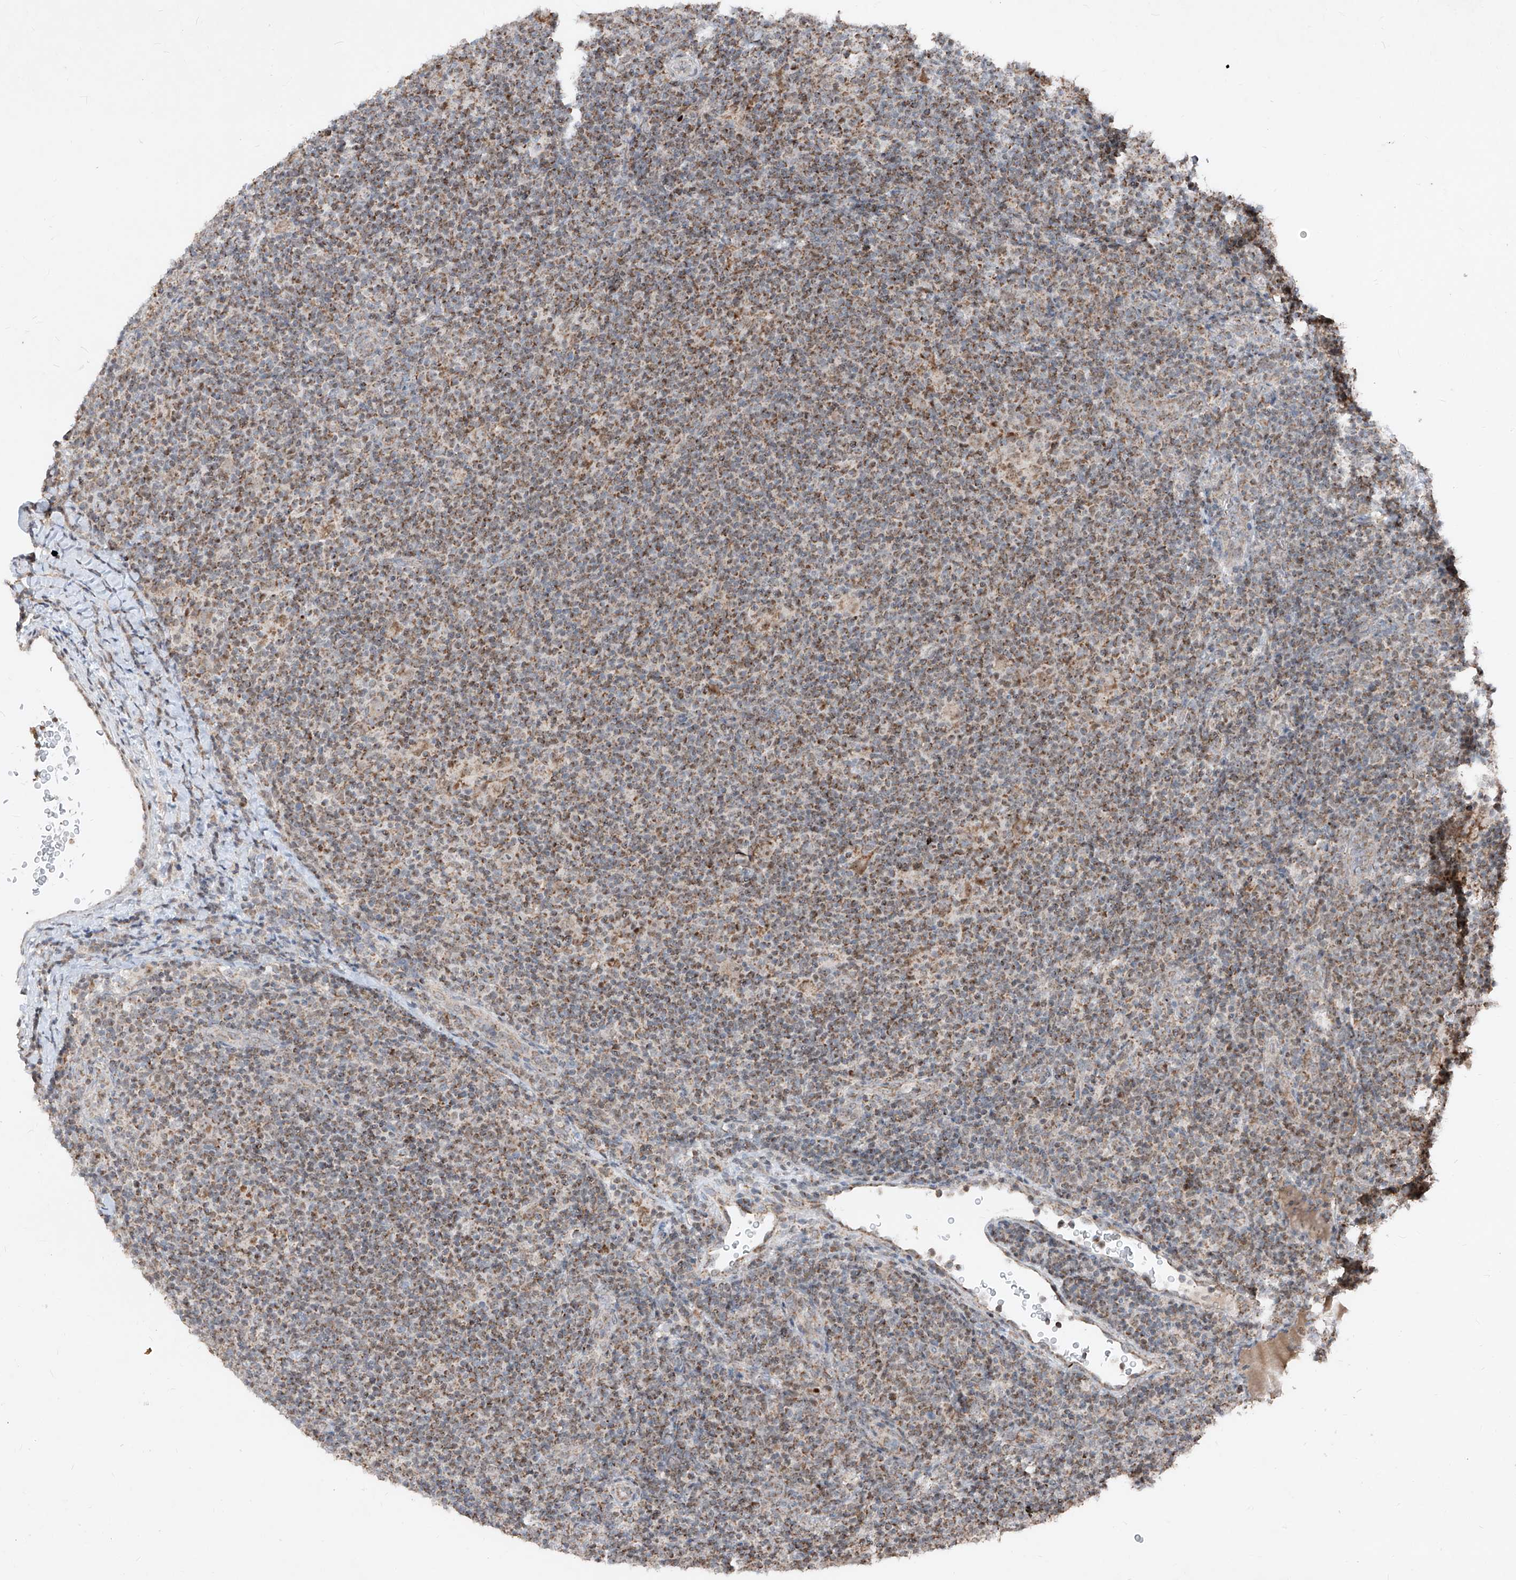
{"staining": {"intensity": "weak", "quantity": "<25%", "location": "cytoplasmic/membranous"}, "tissue": "lymphoma", "cell_type": "Tumor cells", "image_type": "cancer", "snomed": [{"axis": "morphology", "description": "Hodgkin's disease, NOS"}, {"axis": "topography", "description": "Lymph node"}], "caption": "High magnification brightfield microscopy of lymphoma stained with DAB (3,3'-diaminobenzidine) (brown) and counterstained with hematoxylin (blue): tumor cells show no significant expression.", "gene": "NDUFB3", "patient": {"sex": "female", "age": 57}}